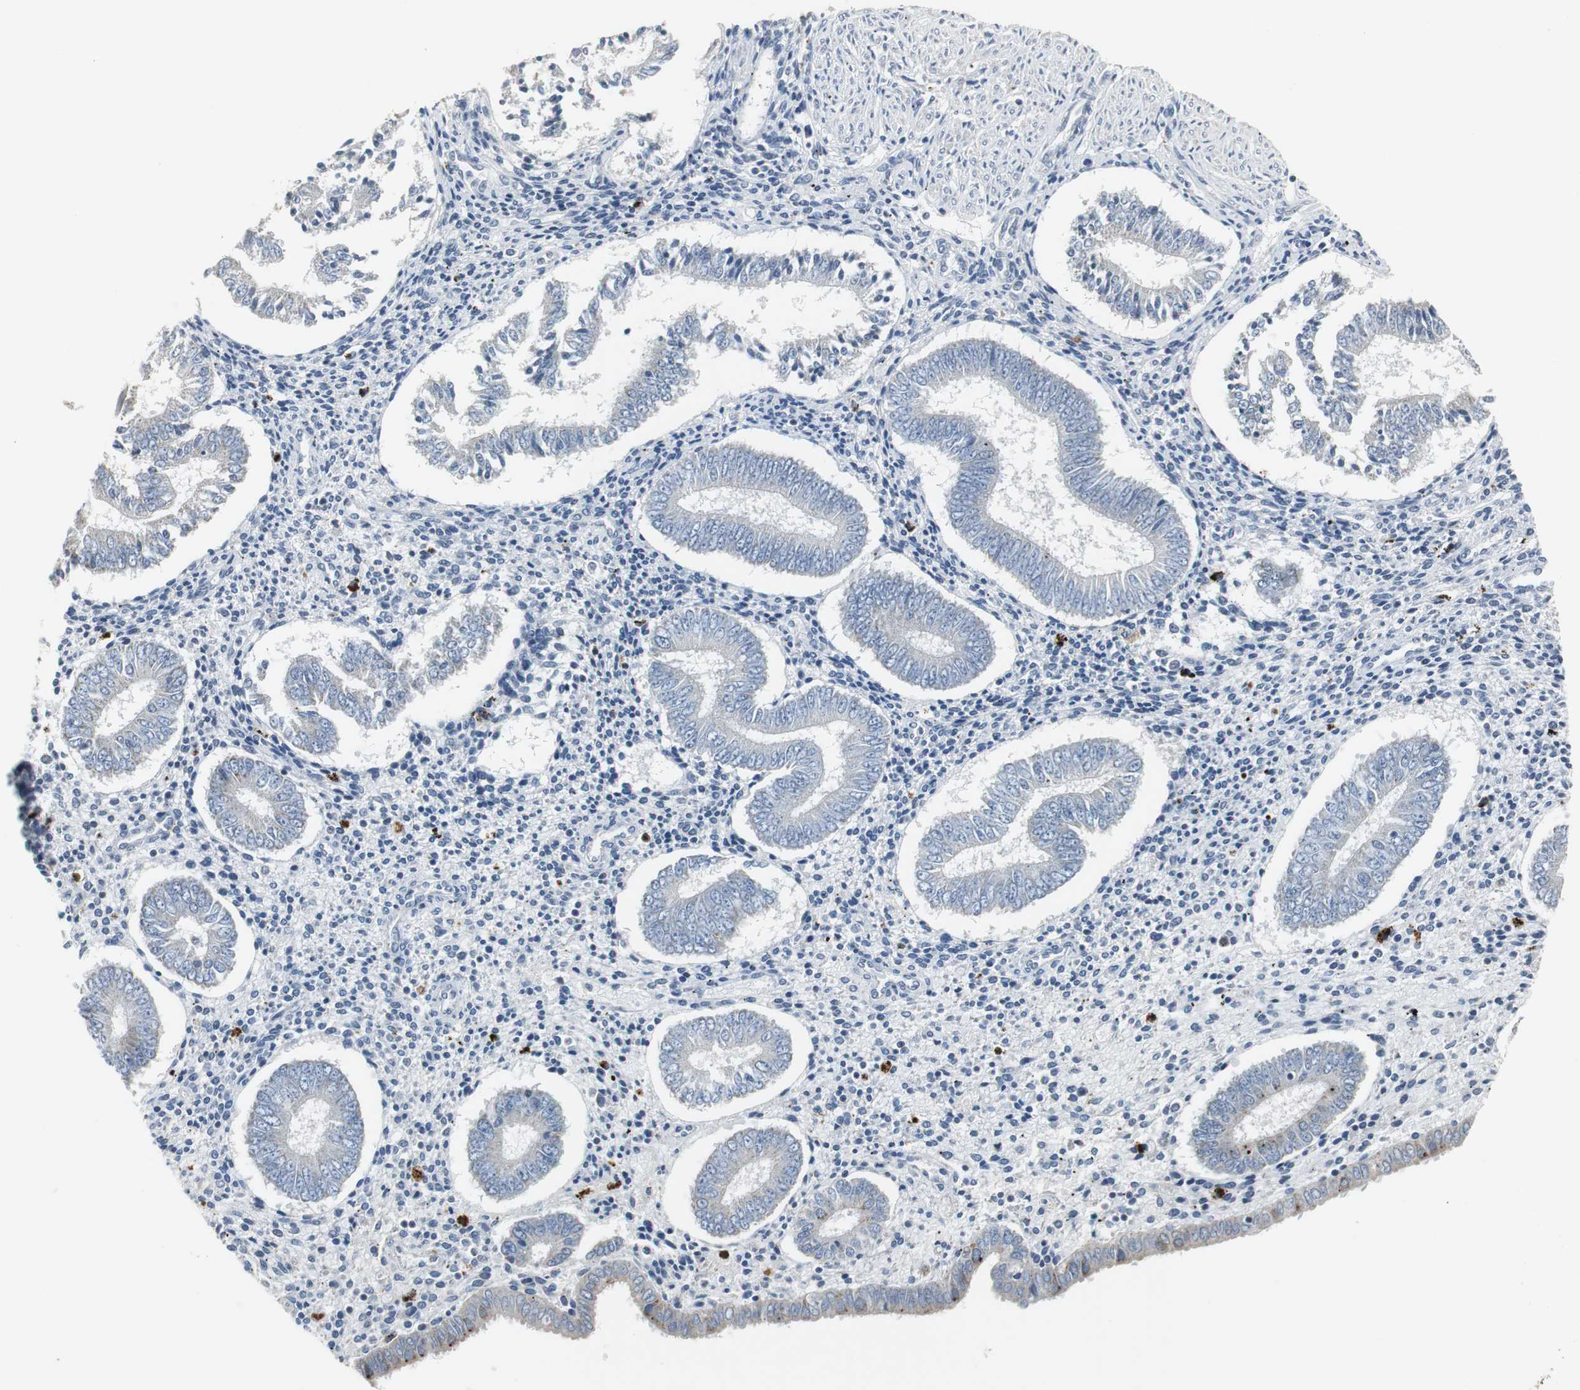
{"staining": {"intensity": "negative", "quantity": "none", "location": "none"}, "tissue": "endometrium", "cell_type": "Cells in endometrial stroma", "image_type": "normal", "snomed": [{"axis": "morphology", "description": "Normal tissue, NOS"}, {"axis": "topography", "description": "Endometrium"}], "caption": "This is an immunohistochemistry histopathology image of normal human endometrium. There is no staining in cells in endometrial stroma.", "gene": "NLGN1", "patient": {"sex": "female", "age": 42}}